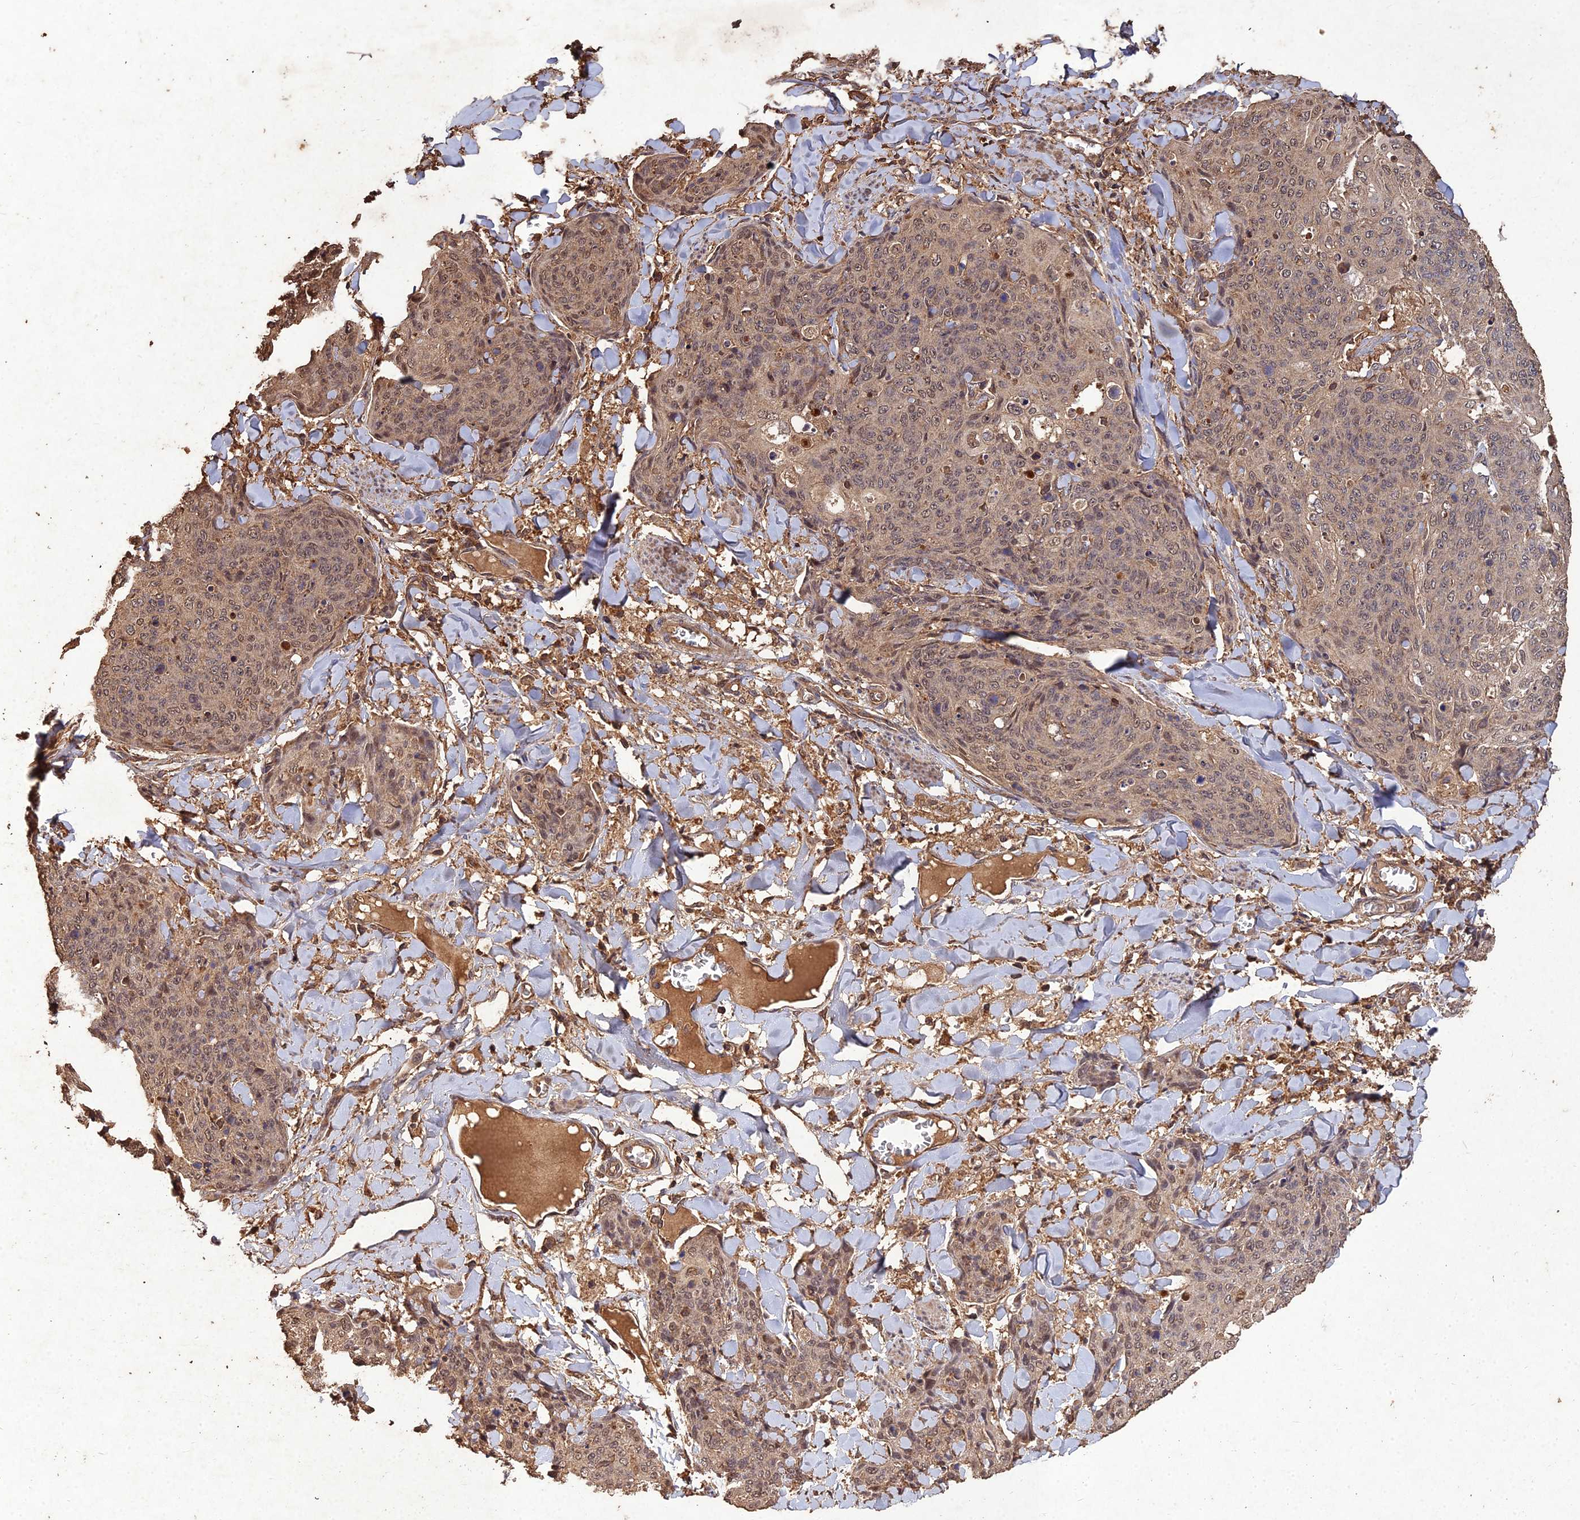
{"staining": {"intensity": "moderate", "quantity": ">75%", "location": "cytoplasmic/membranous,nuclear"}, "tissue": "skin cancer", "cell_type": "Tumor cells", "image_type": "cancer", "snomed": [{"axis": "morphology", "description": "Squamous cell carcinoma, NOS"}, {"axis": "topography", "description": "Skin"}, {"axis": "topography", "description": "Vulva"}], "caption": "Immunohistochemistry histopathology image of squamous cell carcinoma (skin) stained for a protein (brown), which displays medium levels of moderate cytoplasmic/membranous and nuclear staining in approximately >75% of tumor cells.", "gene": "SYMPK", "patient": {"sex": "female", "age": 85}}